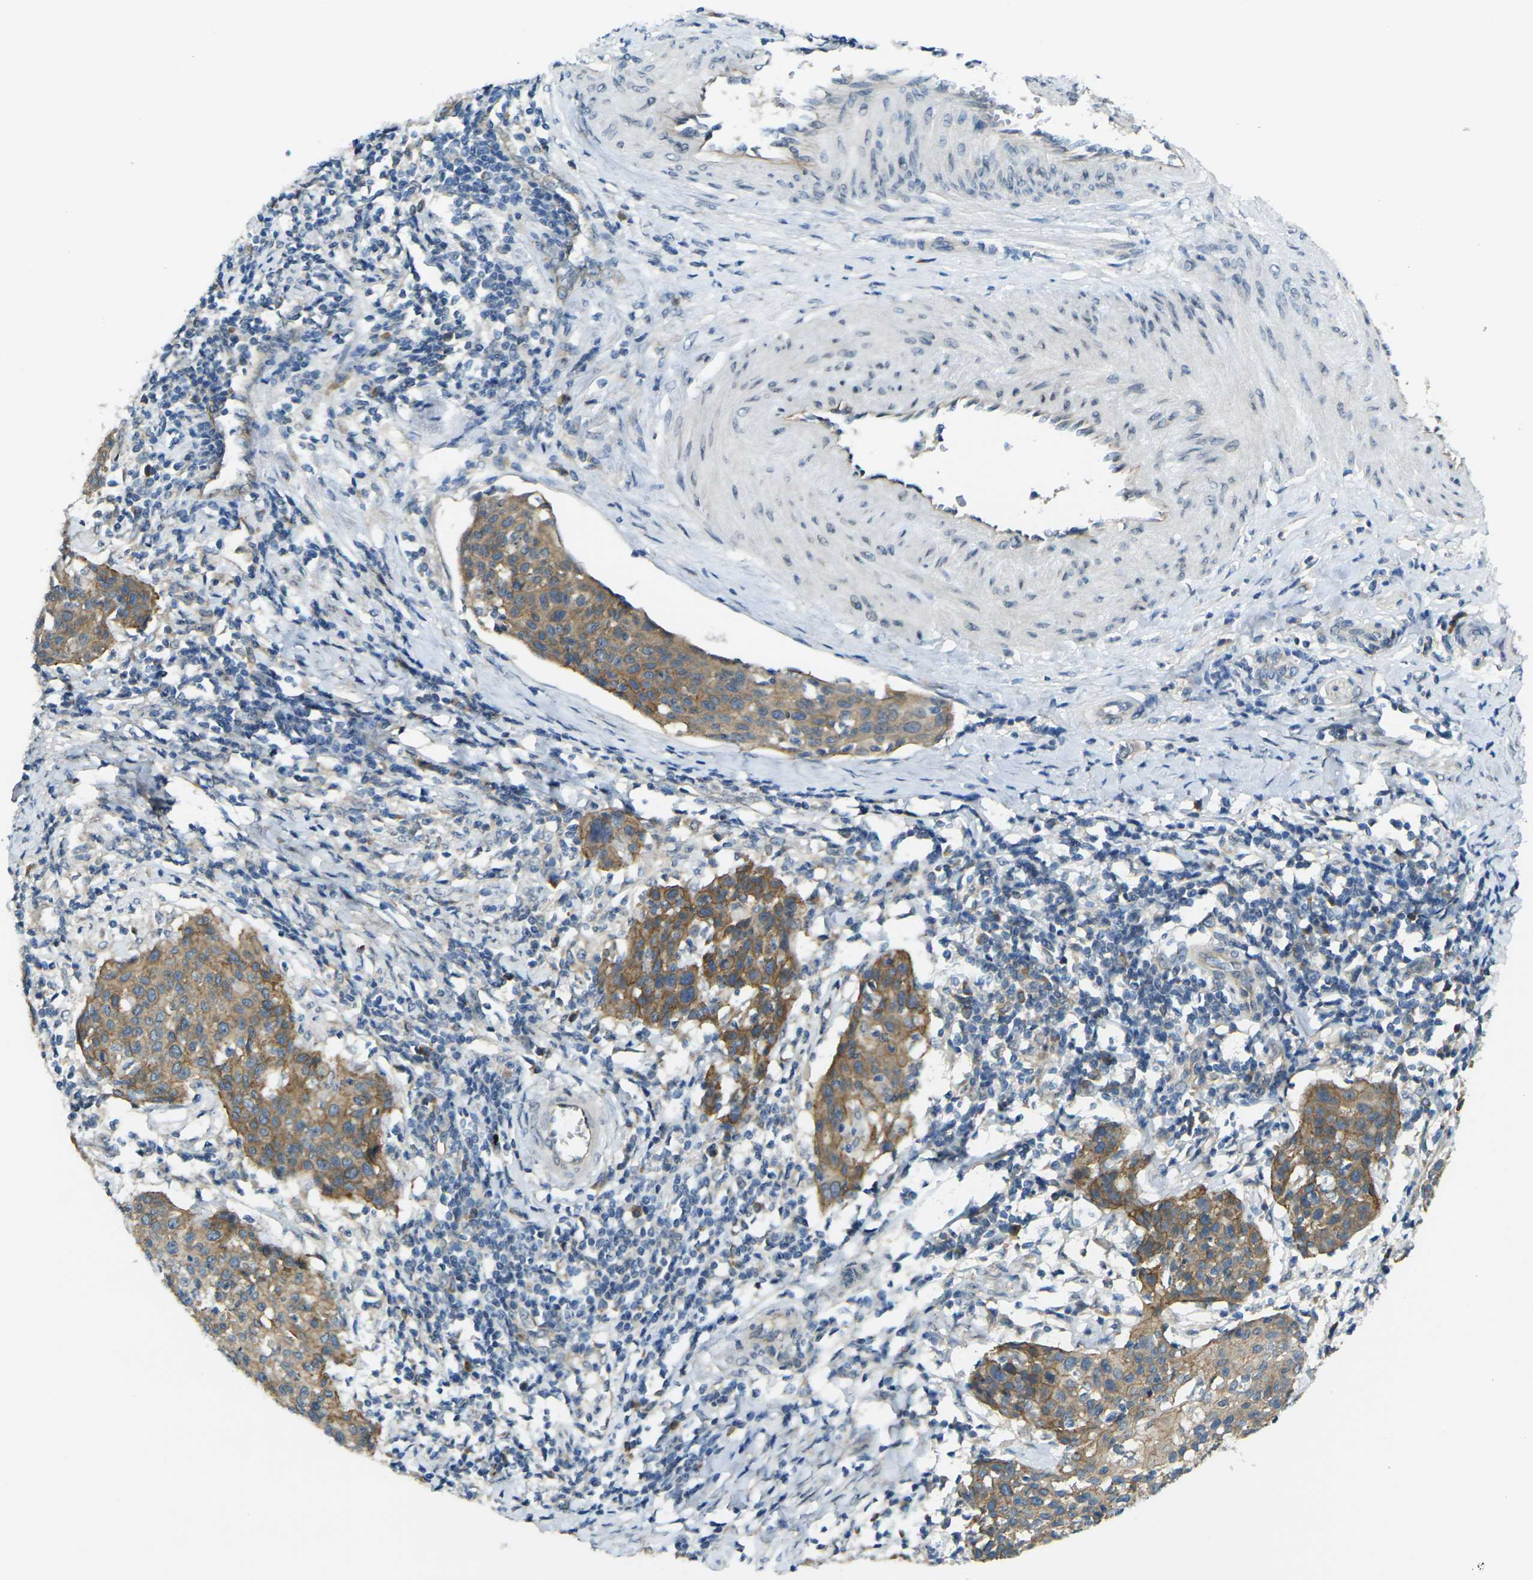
{"staining": {"intensity": "moderate", "quantity": ">75%", "location": "cytoplasmic/membranous"}, "tissue": "cervical cancer", "cell_type": "Tumor cells", "image_type": "cancer", "snomed": [{"axis": "morphology", "description": "Squamous cell carcinoma, NOS"}, {"axis": "topography", "description": "Cervix"}], "caption": "This micrograph exhibits IHC staining of human squamous cell carcinoma (cervical), with medium moderate cytoplasmic/membranous staining in approximately >75% of tumor cells.", "gene": "RHBDD1", "patient": {"sex": "female", "age": 38}}